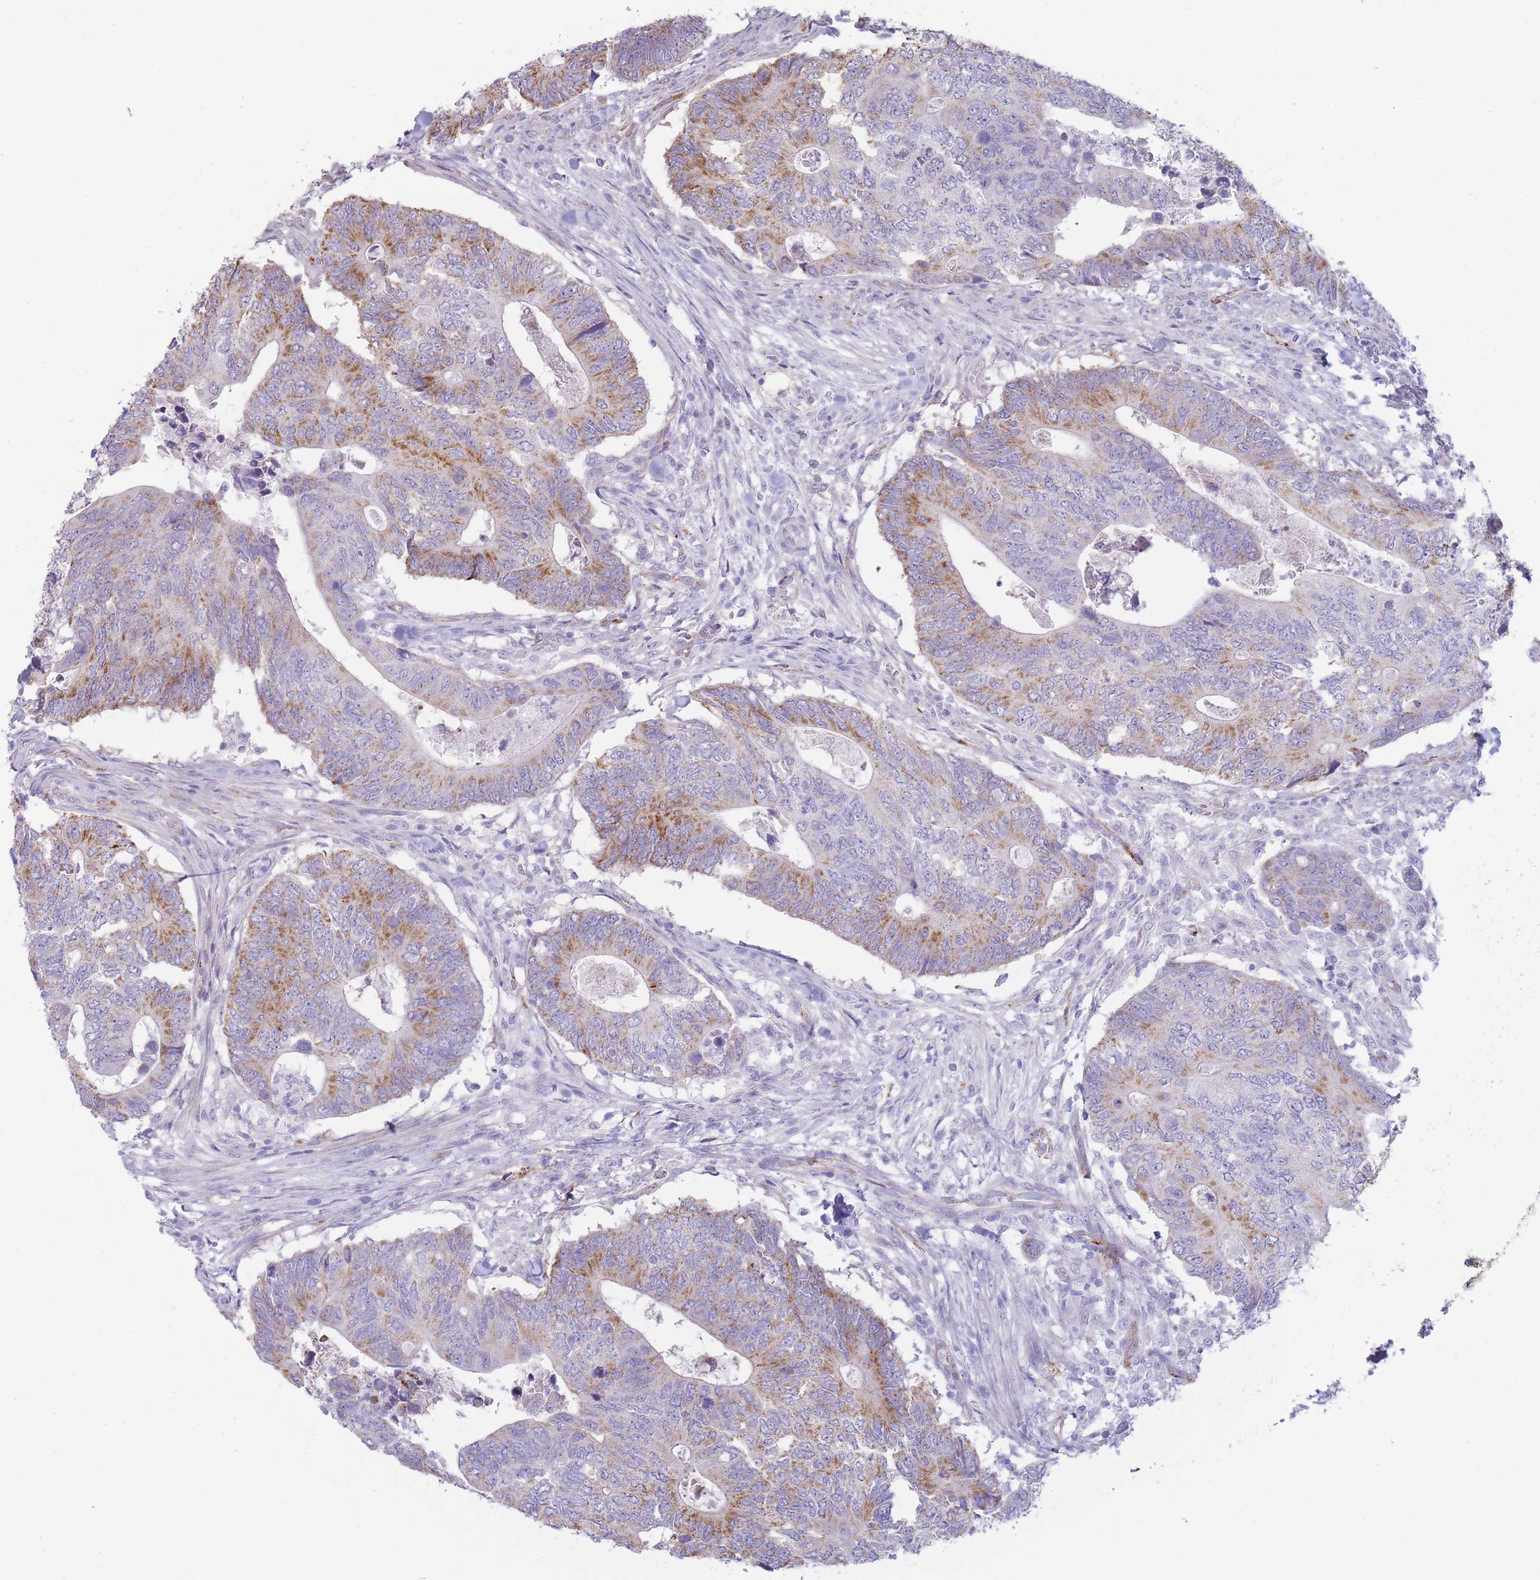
{"staining": {"intensity": "moderate", "quantity": ">75%", "location": "cytoplasmic/membranous"}, "tissue": "colorectal cancer", "cell_type": "Tumor cells", "image_type": "cancer", "snomed": [{"axis": "morphology", "description": "Adenocarcinoma, NOS"}, {"axis": "topography", "description": "Colon"}], "caption": "Colorectal cancer stained with a brown dye exhibits moderate cytoplasmic/membranous positive positivity in about >75% of tumor cells.", "gene": "UTP14A", "patient": {"sex": "male", "age": 87}}